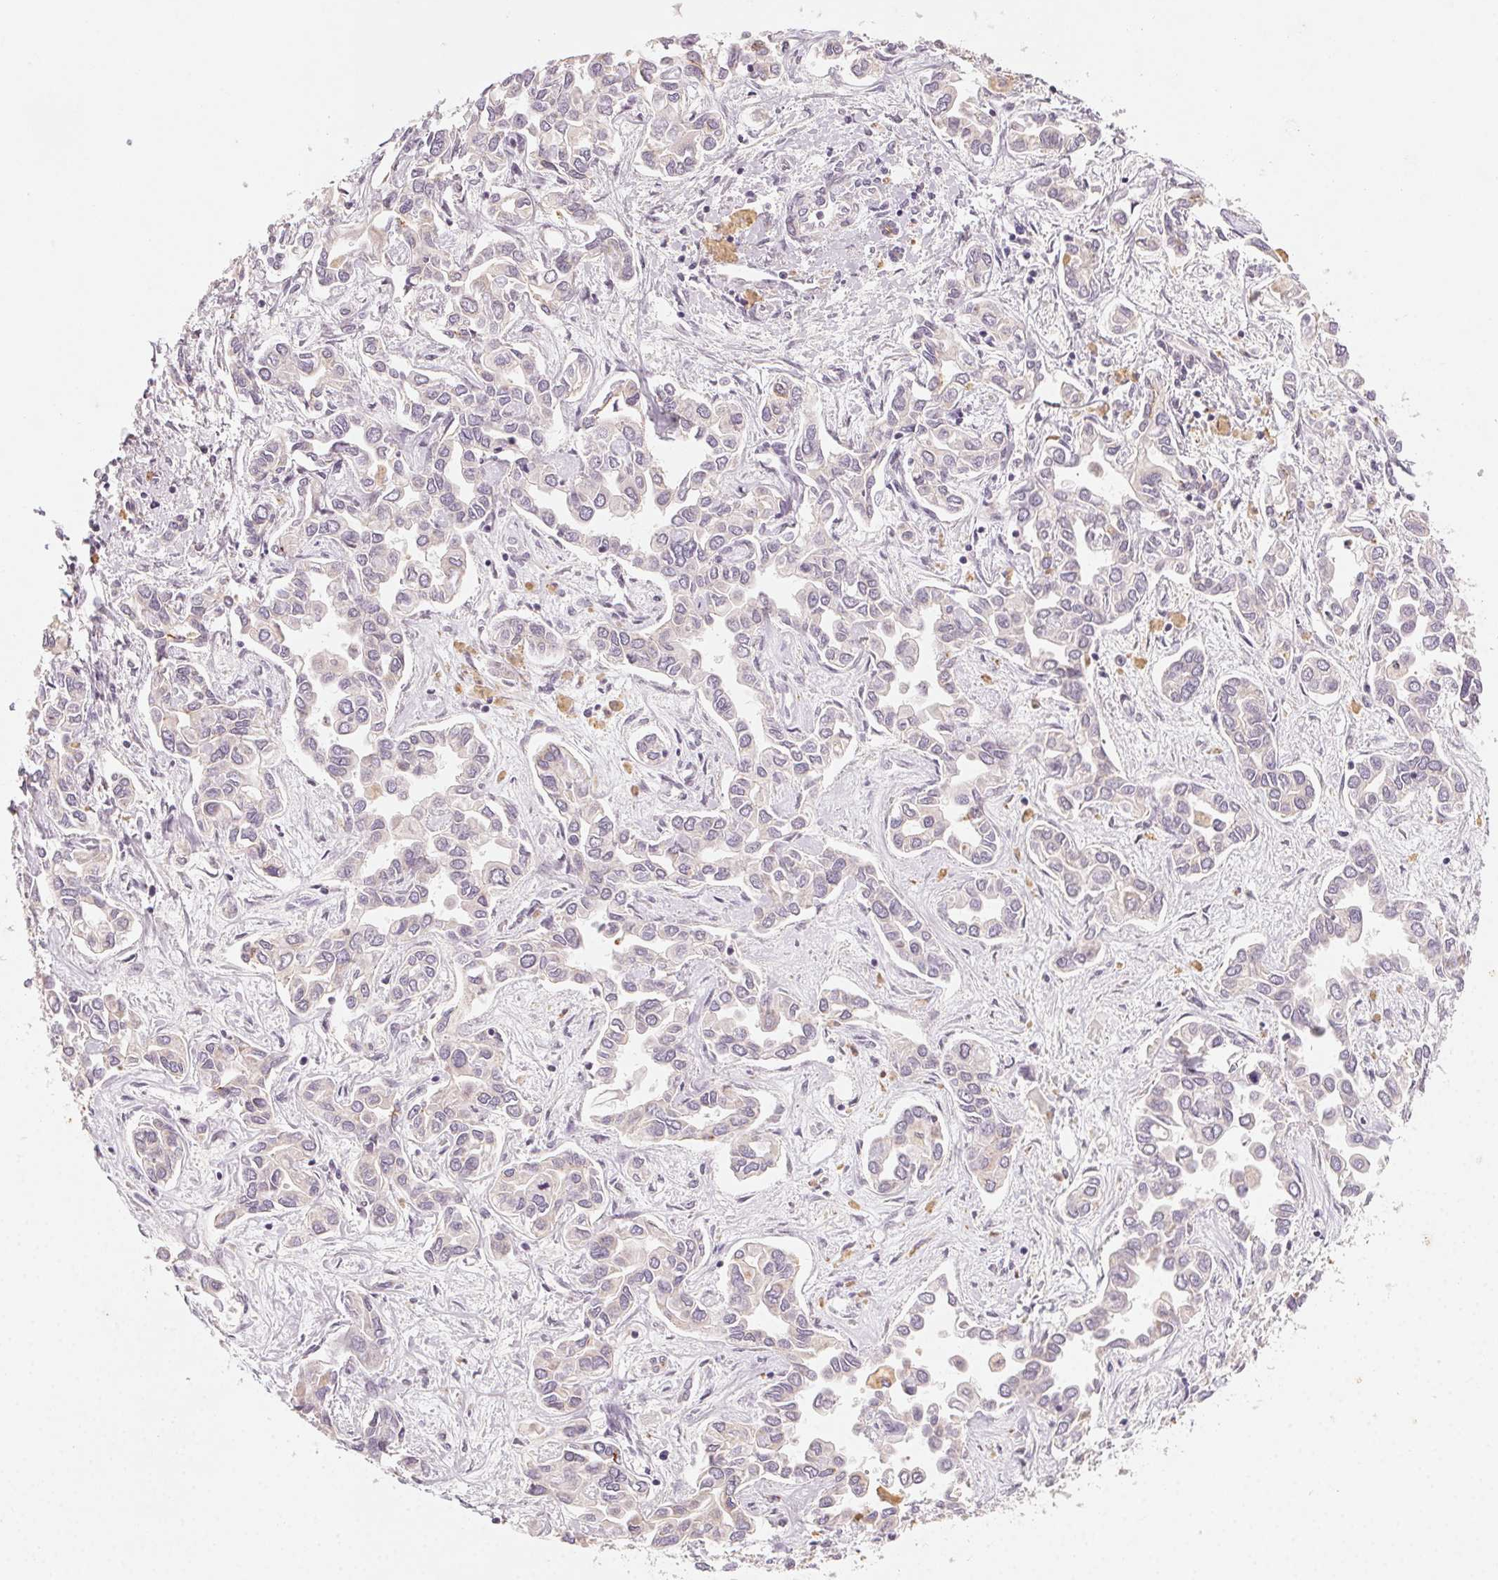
{"staining": {"intensity": "negative", "quantity": "none", "location": "none"}, "tissue": "liver cancer", "cell_type": "Tumor cells", "image_type": "cancer", "snomed": [{"axis": "morphology", "description": "Cholangiocarcinoma"}, {"axis": "topography", "description": "Liver"}], "caption": "Liver cancer (cholangiocarcinoma) stained for a protein using immunohistochemistry (IHC) reveals no positivity tumor cells.", "gene": "NCOA4", "patient": {"sex": "female", "age": 64}}